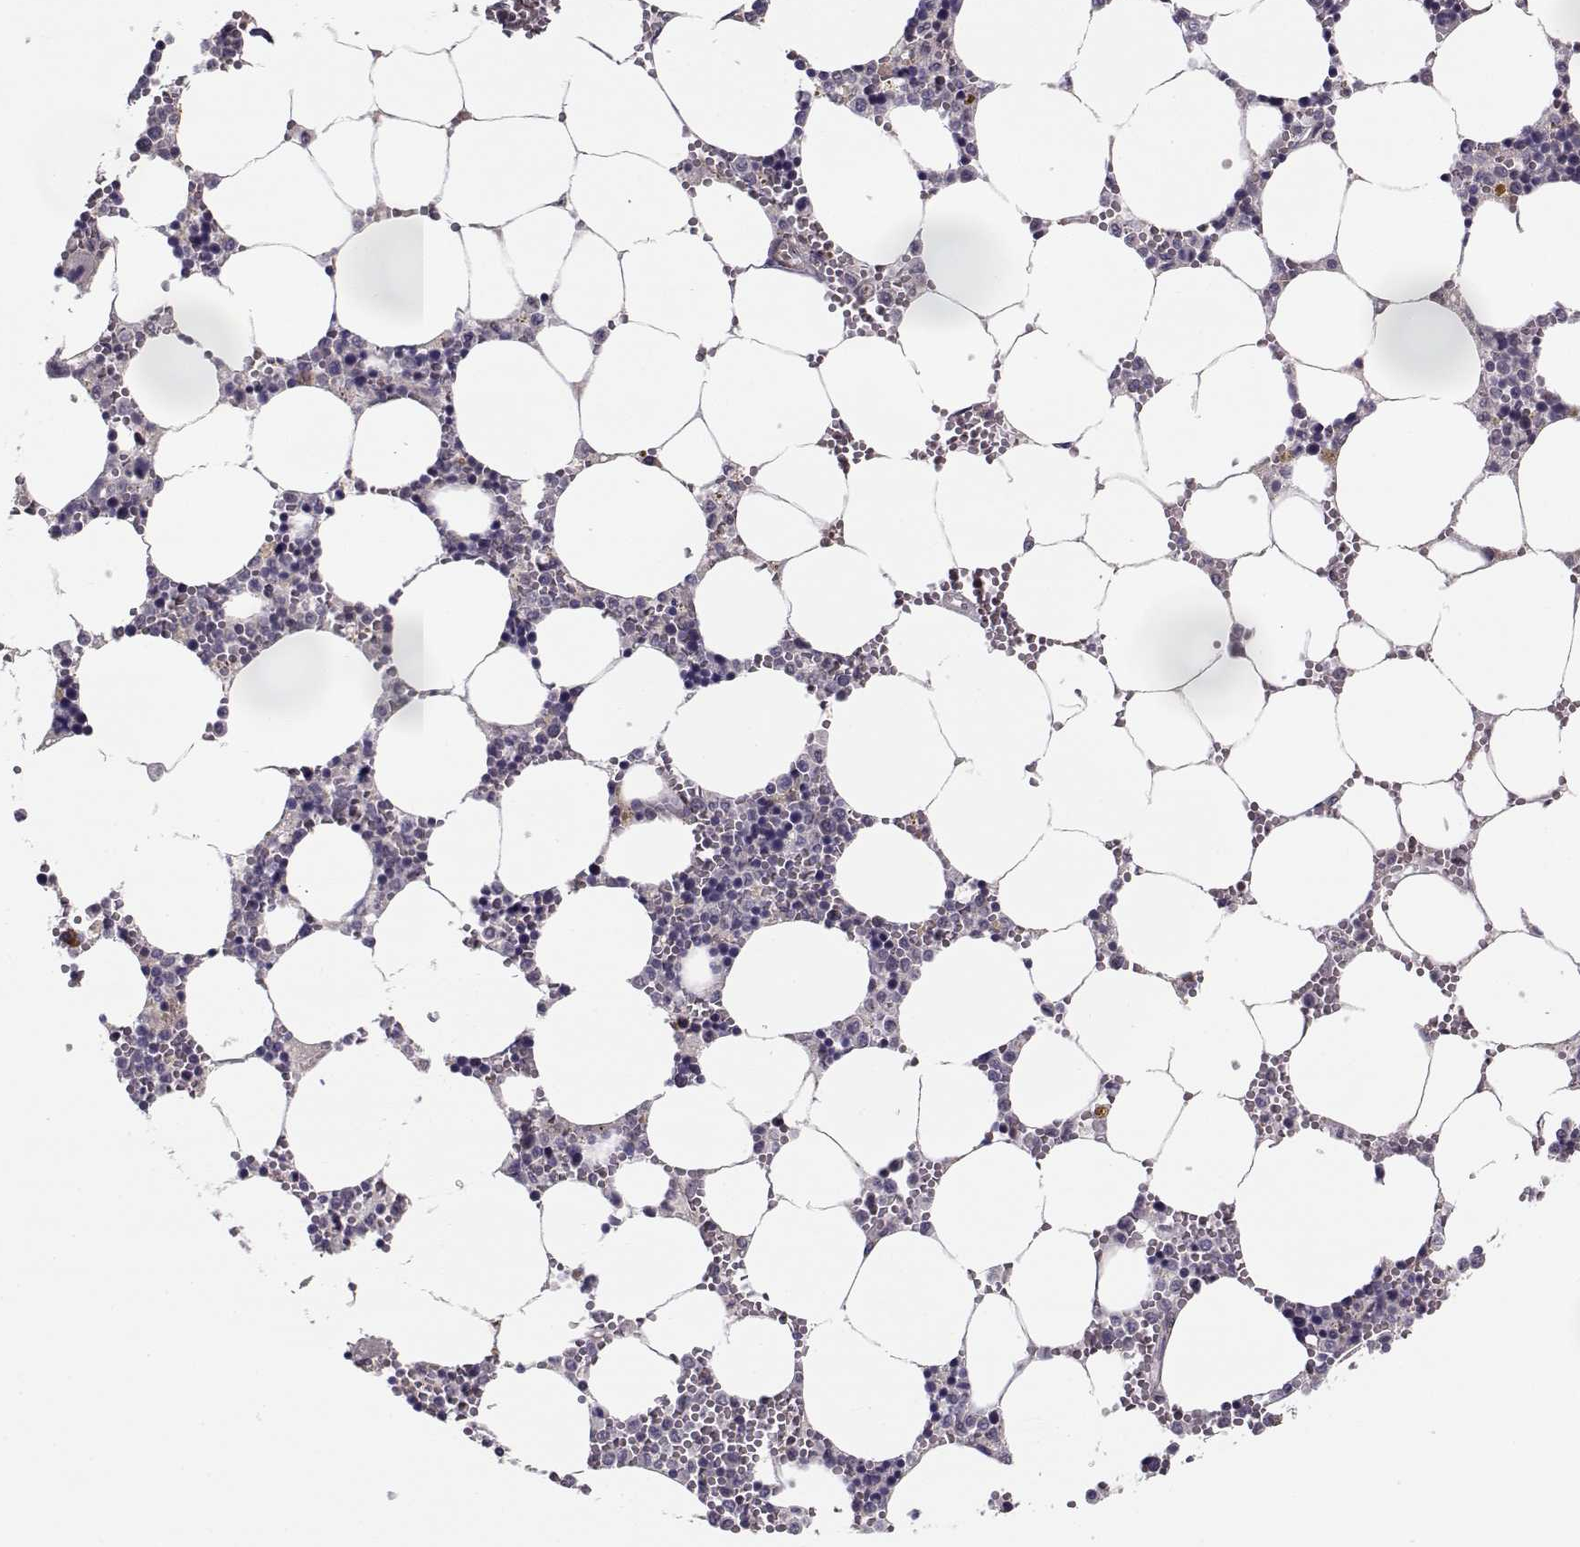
{"staining": {"intensity": "negative", "quantity": "none", "location": "none"}, "tissue": "bone marrow", "cell_type": "Hematopoietic cells", "image_type": "normal", "snomed": [{"axis": "morphology", "description": "Normal tissue, NOS"}, {"axis": "topography", "description": "Bone marrow"}], "caption": "The IHC image has no significant staining in hematopoietic cells of bone marrow.", "gene": "ENTPD8", "patient": {"sex": "female", "age": 64}}